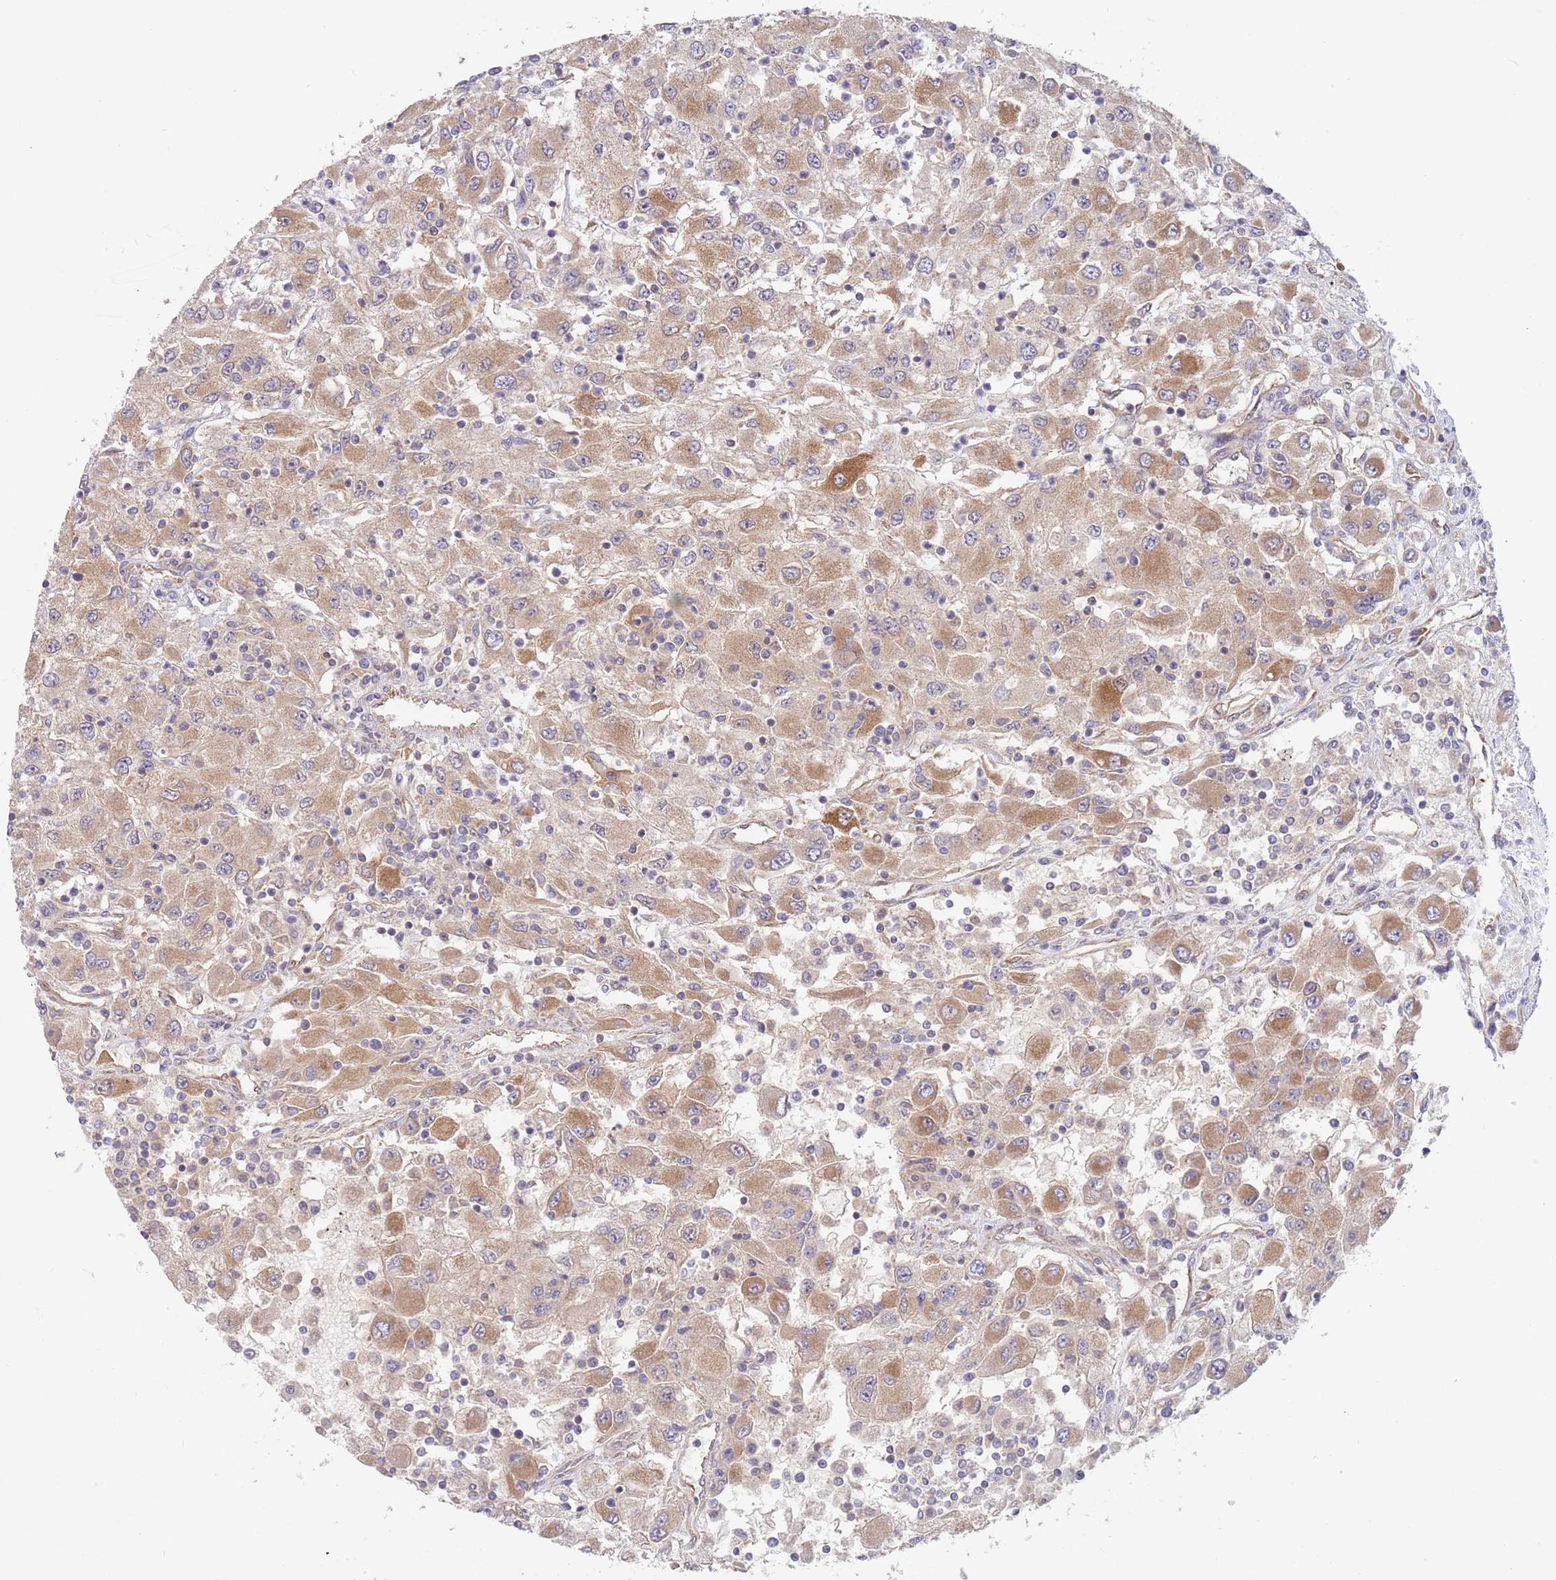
{"staining": {"intensity": "moderate", "quantity": "25%-75%", "location": "cytoplasmic/membranous"}, "tissue": "renal cancer", "cell_type": "Tumor cells", "image_type": "cancer", "snomed": [{"axis": "morphology", "description": "Adenocarcinoma, NOS"}, {"axis": "topography", "description": "Kidney"}], "caption": "Immunohistochemistry (IHC) (DAB (3,3'-diaminobenzidine)) staining of human adenocarcinoma (renal) displays moderate cytoplasmic/membranous protein staining in approximately 25%-75% of tumor cells. (IHC, brightfield microscopy, high magnification).", "gene": "GUK1", "patient": {"sex": "female", "age": 67}}